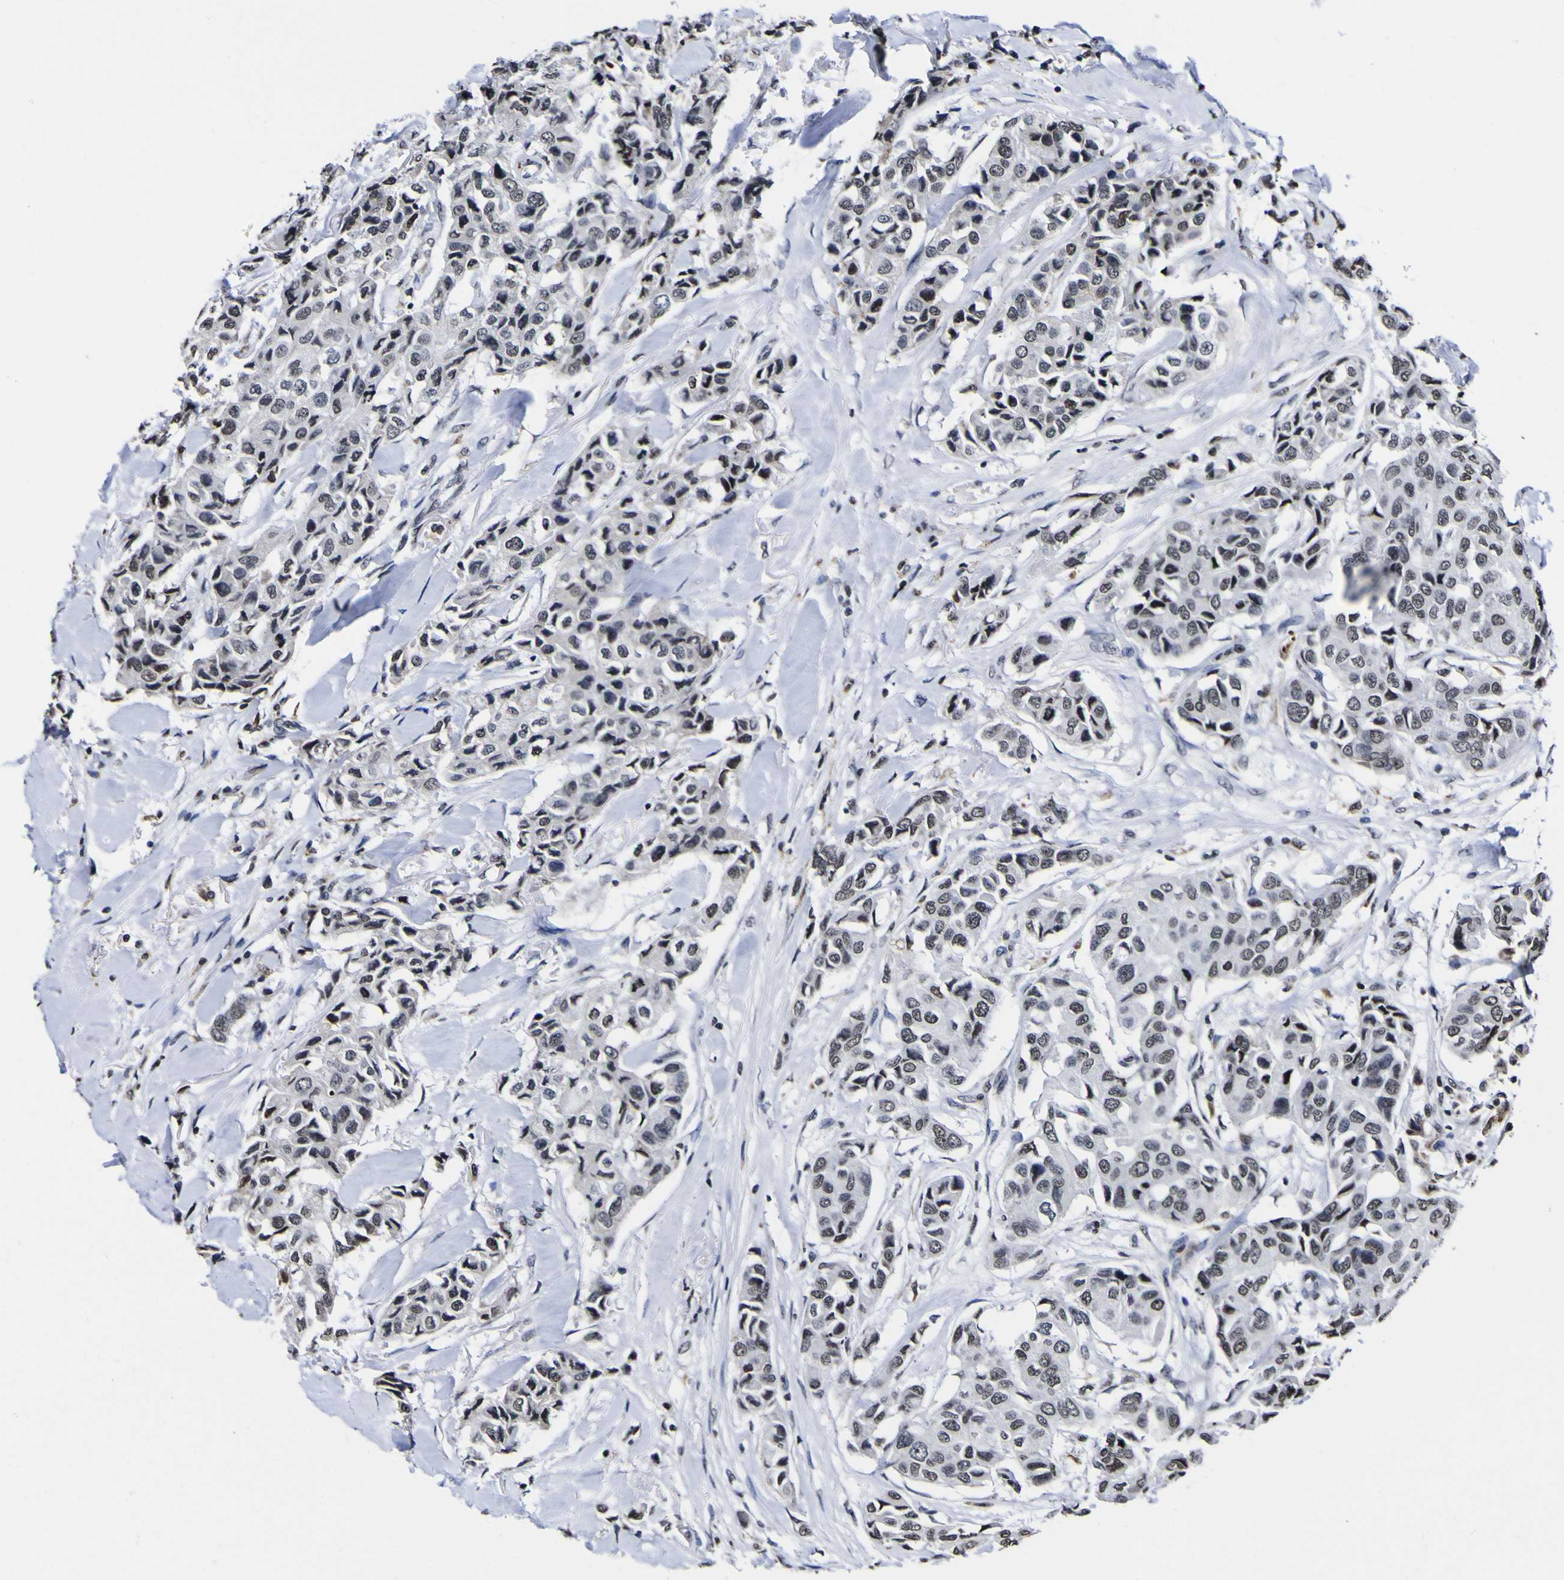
{"staining": {"intensity": "moderate", "quantity": "25%-75%", "location": "nuclear"}, "tissue": "breast cancer", "cell_type": "Tumor cells", "image_type": "cancer", "snomed": [{"axis": "morphology", "description": "Duct carcinoma"}, {"axis": "topography", "description": "Breast"}], "caption": "Immunohistochemical staining of breast cancer reveals medium levels of moderate nuclear protein positivity in approximately 25%-75% of tumor cells.", "gene": "PIAS1", "patient": {"sex": "female", "age": 80}}